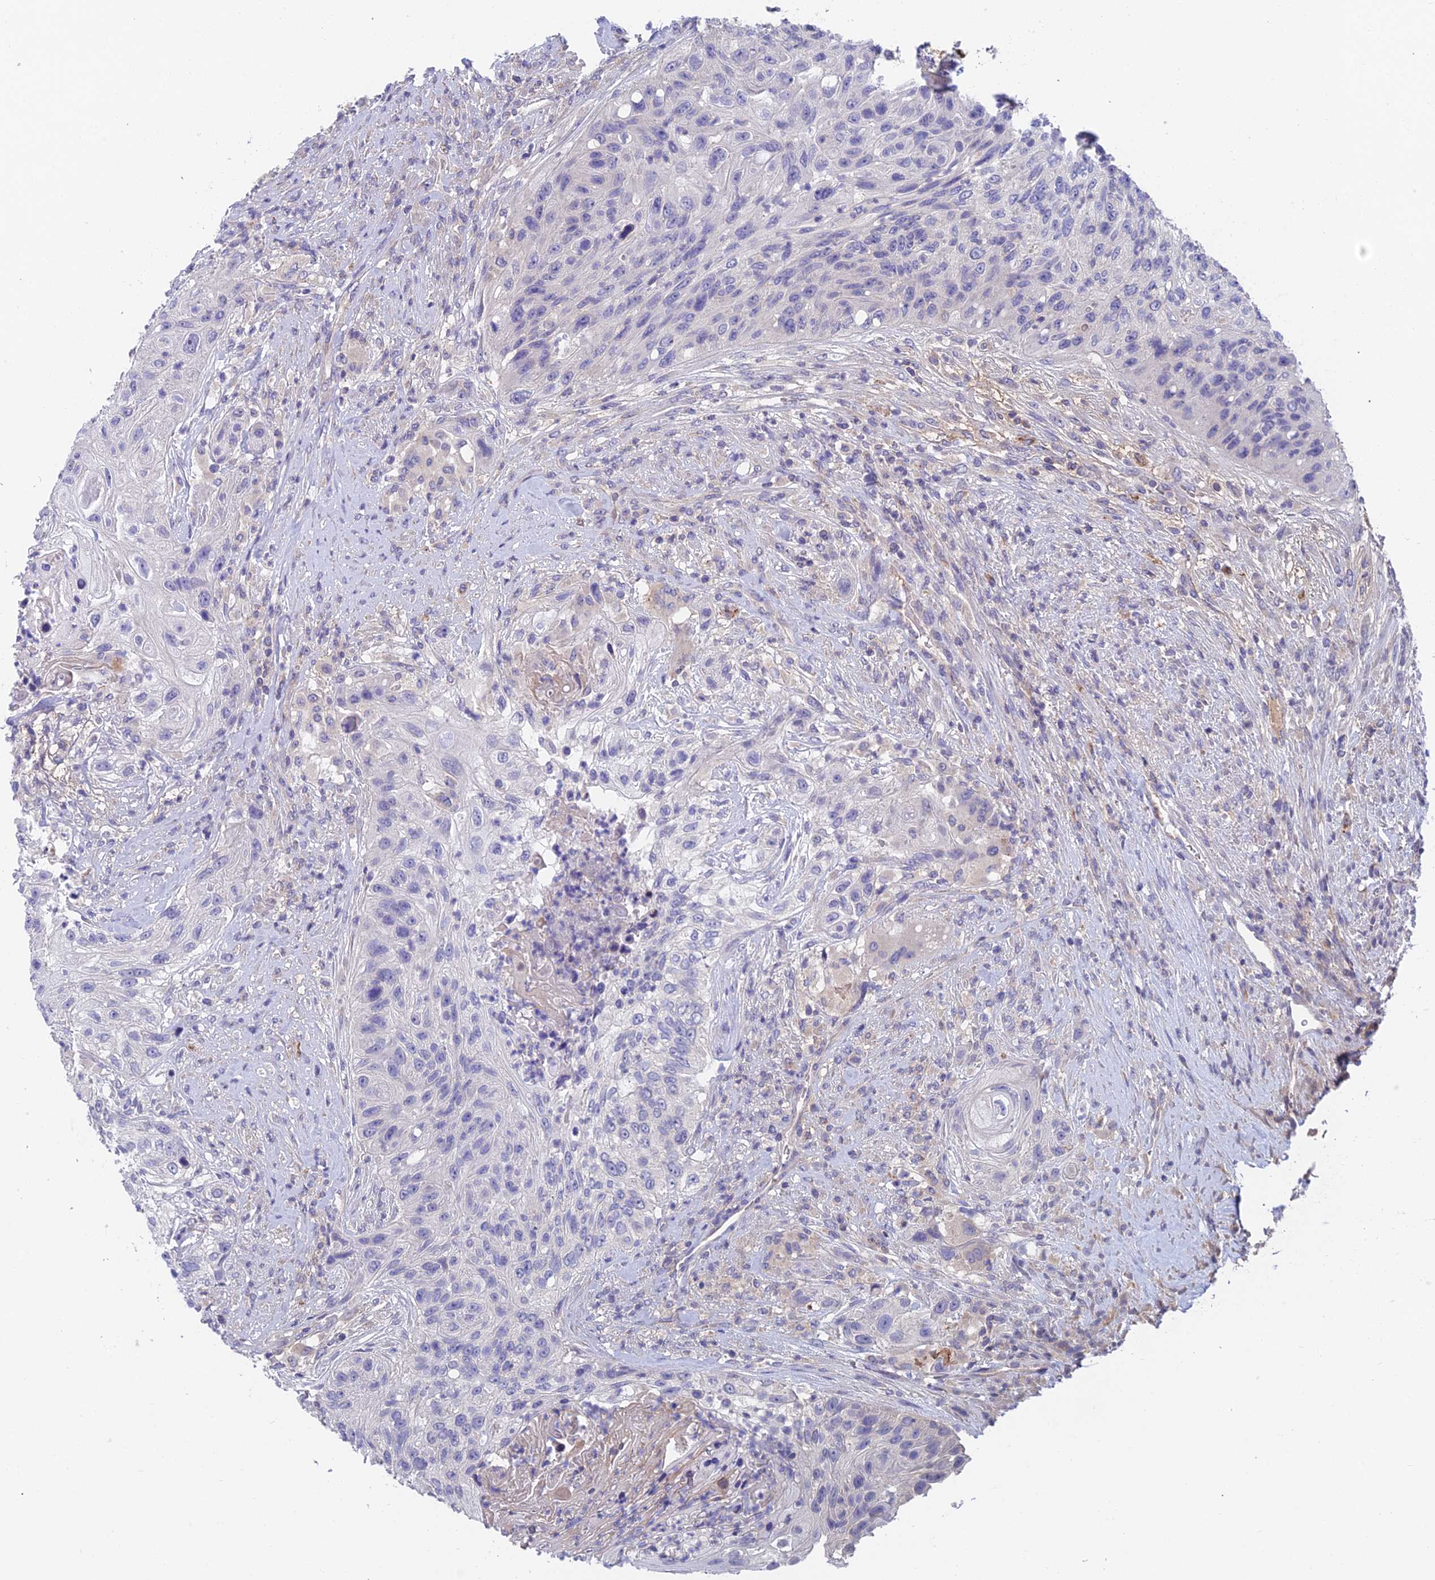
{"staining": {"intensity": "negative", "quantity": "none", "location": "none"}, "tissue": "urothelial cancer", "cell_type": "Tumor cells", "image_type": "cancer", "snomed": [{"axis": "morphology", "description": "Urothelial carcinoma, High grade"}, {"axis": "topography", "description": "Urinary bladder"}], "caption": "An image of human urothelial cancer is negative for staining in tumor cells. The staining was performed using DAB (3,3'-diaminobenzidine) to visualize the protein expression in brown, while the nuclei were stained in blue with hematoxylin (Magnification: 20x).", "gene": "ADAMTS13", "patient": {"sex": "female", "age": 60}}